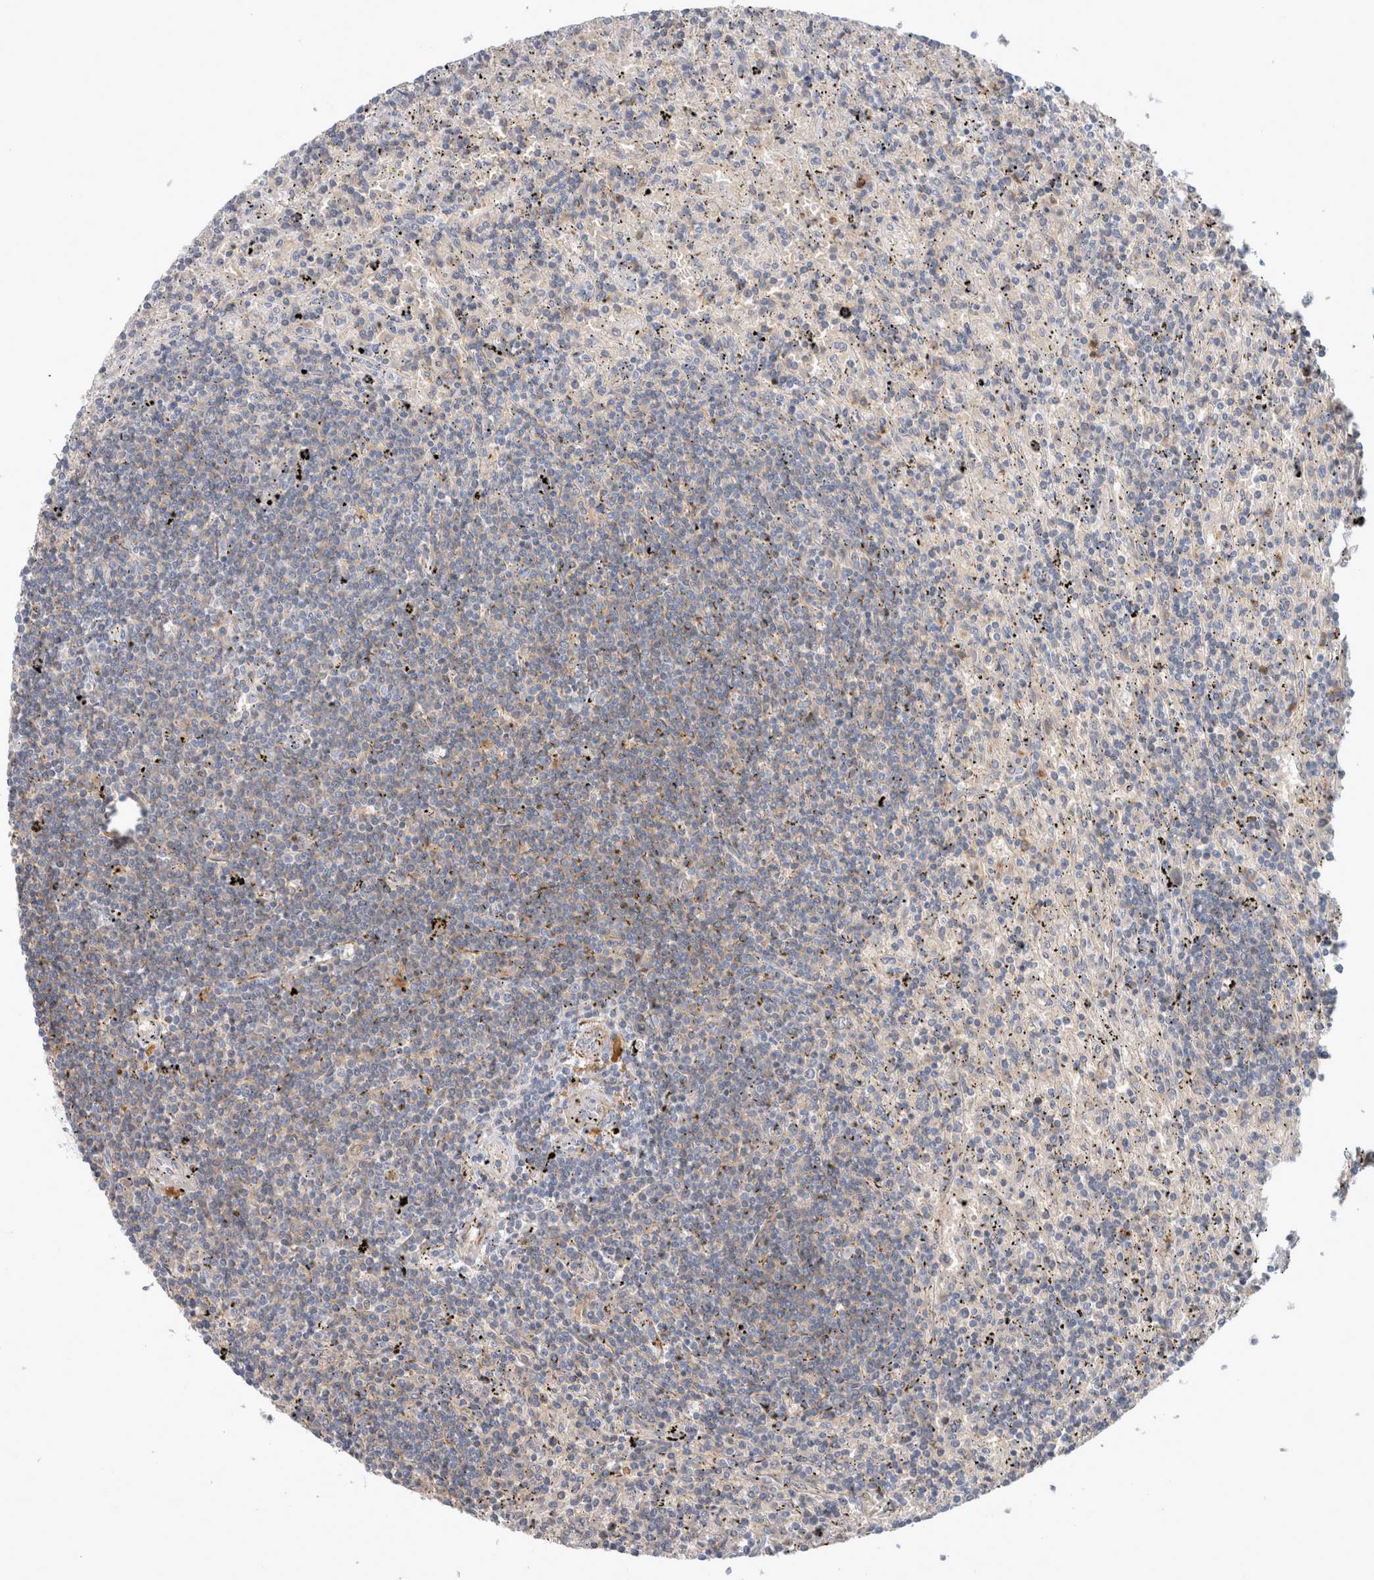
{"staining": {"intensity": "negative", "quantity": "none", "location": "none"}, "tissue": "lymphoma", "cell_type": "Tumor cells", "image_type": "cancer", "snomed": [{"axis": "morphology", "description": "Malignant lymphoma, non-Hodgkin's type, Low grade"}, {"axis": "topography", "description": "Spleen"}], "caption": "An immunohistochemistry (IHC) image of lymphoma is shown. There is no staining in tumor cells of lymphoma. (Immunohistochemistry, brightfield microscopy, high magnification).", "gene": "CD55", "patient": {"sex": "male", "age": 76}}